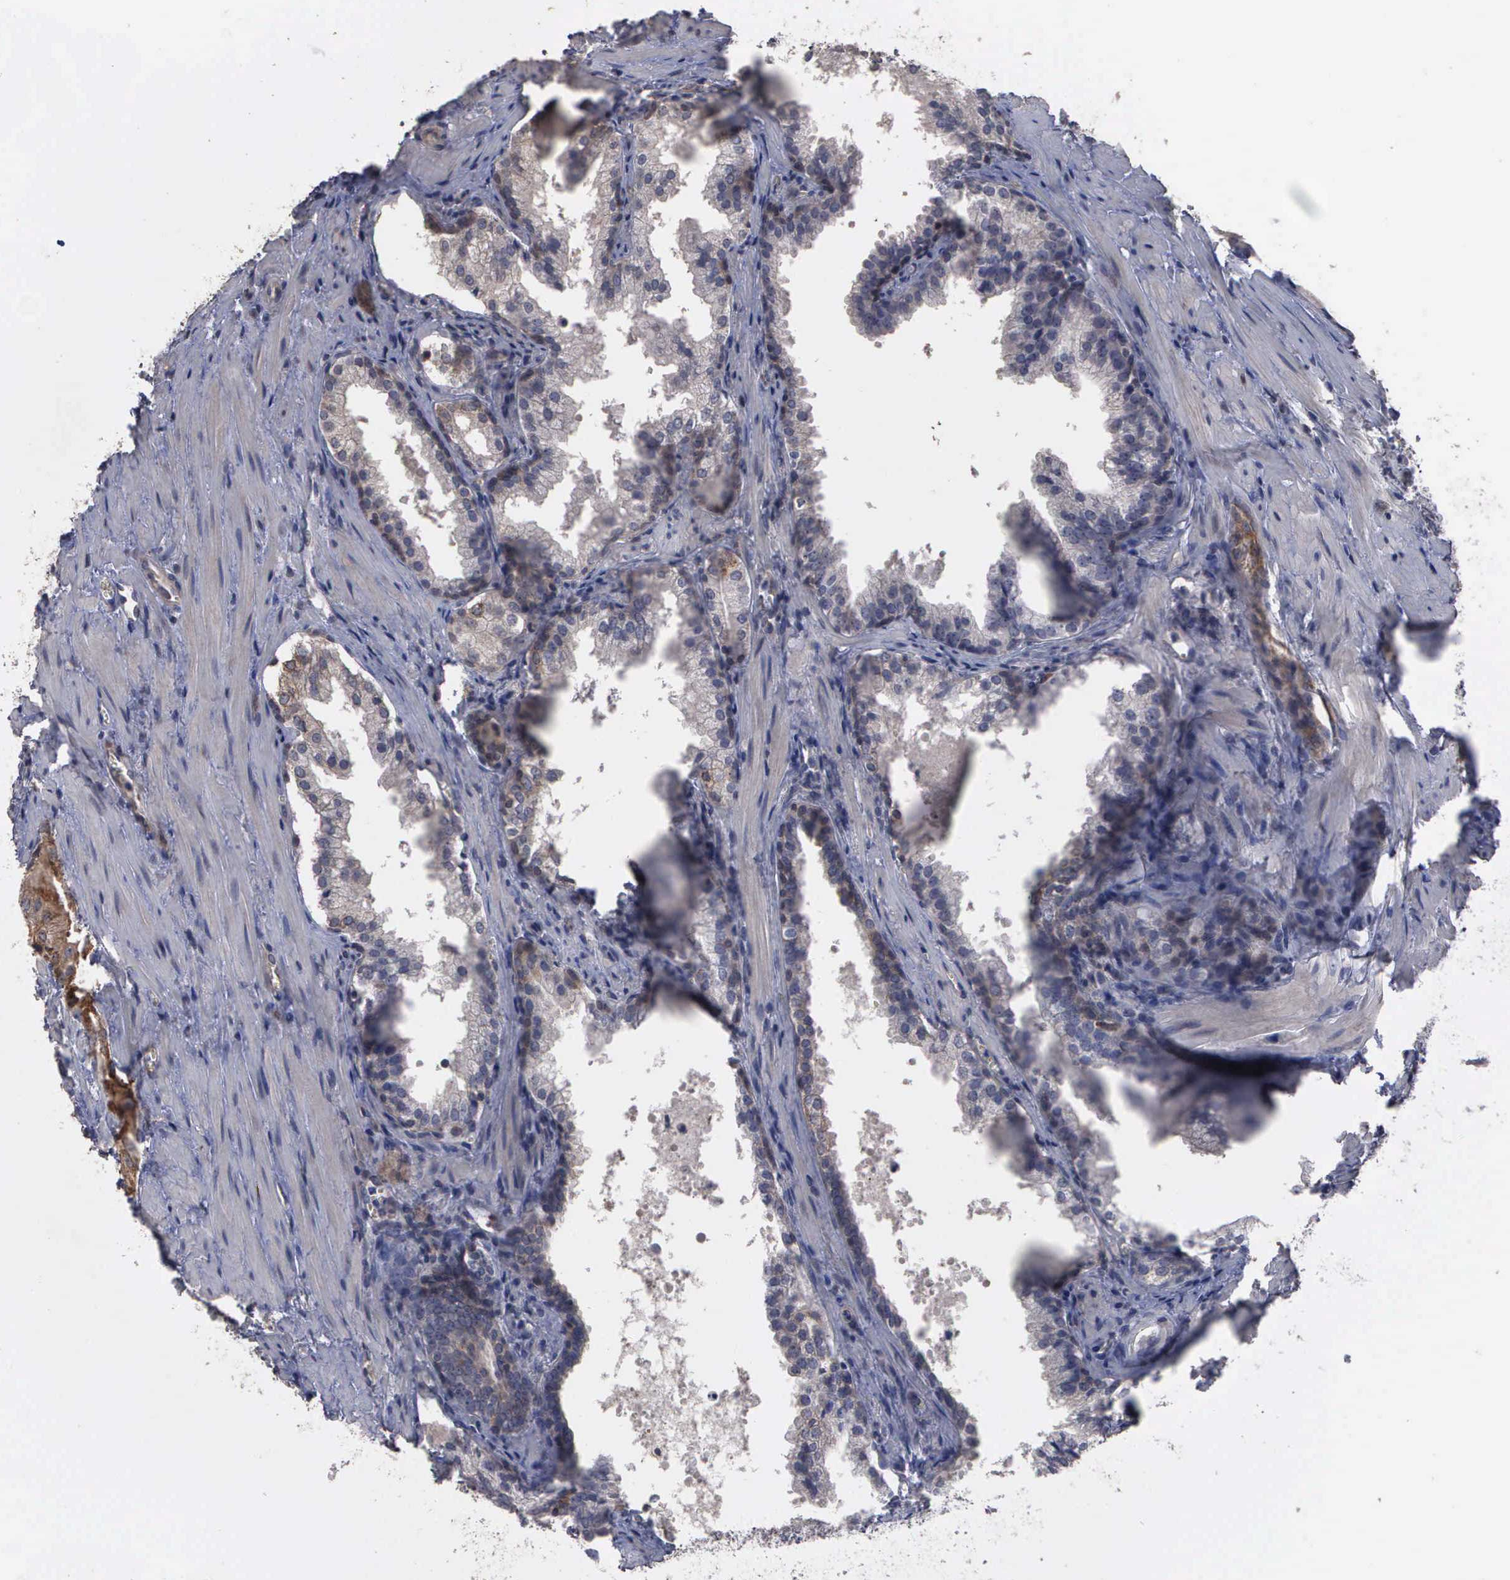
{"staining": {"intensity": "negative", "quantity": "none", "location": "none"}, "tissue": "prostate cancer", "cell_type": "Tumor cells", "image_type": "cancer", "snomed": [{"axis": "morphology", "description": "Adenocarcinoma, Medium grade"}, {"axis": "topography", "description": "Prostate"}], "caption": "There is no significant positivity in tumor cells of adenocarcinoma (medium-grade) (prostate).", "gene": "CRKL", "patient": {"sex": "male", "age": 64}}